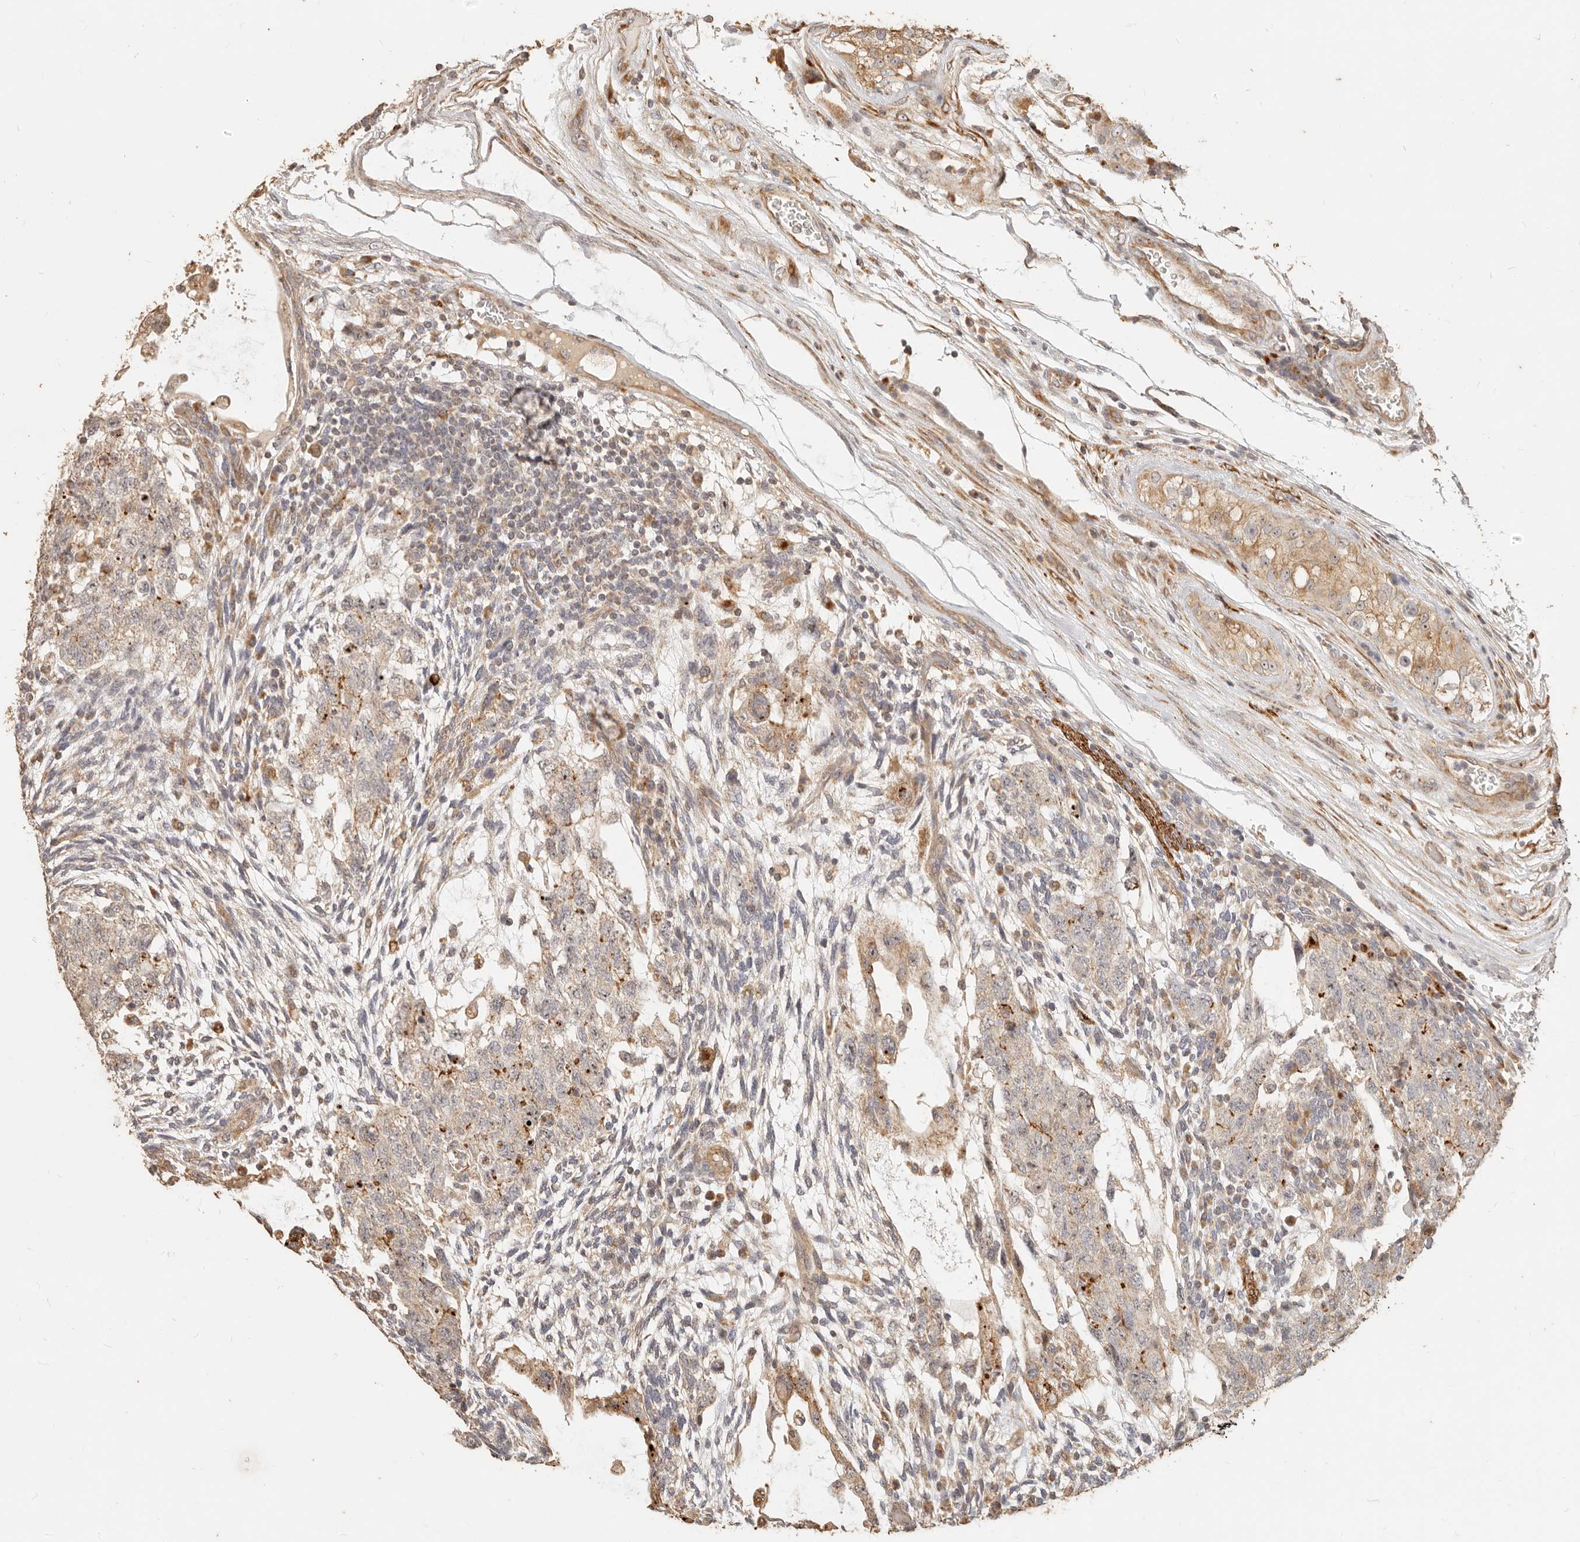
{"staining": {"intensity": "moderate", "quantity": "25%-75%", "location": "cytoplasmic/membranous,nuclear"}, "tissue": "testis cancer", "cell_type": "Tumor cells", "image_type": "cancer", "snomed": [{"axis": "morphology", "description": "Normal tissue, NOS"}, {"axis": "morphology", "description": "Carcinoma, Embryonal, NOS"}, {"axis": "topography", "description": "Testis"}], "caption": "IHC (DAB (3,3'-diaminobenzidine)) staining of human embryonal carcinoma (testis) displays moderate cytoplasmic/membranous and nuclear protein staining in approximately 25%-75% of tumor cells.", "gene": "PTPN22", "patient": {"sex": "male", "age": 36}}